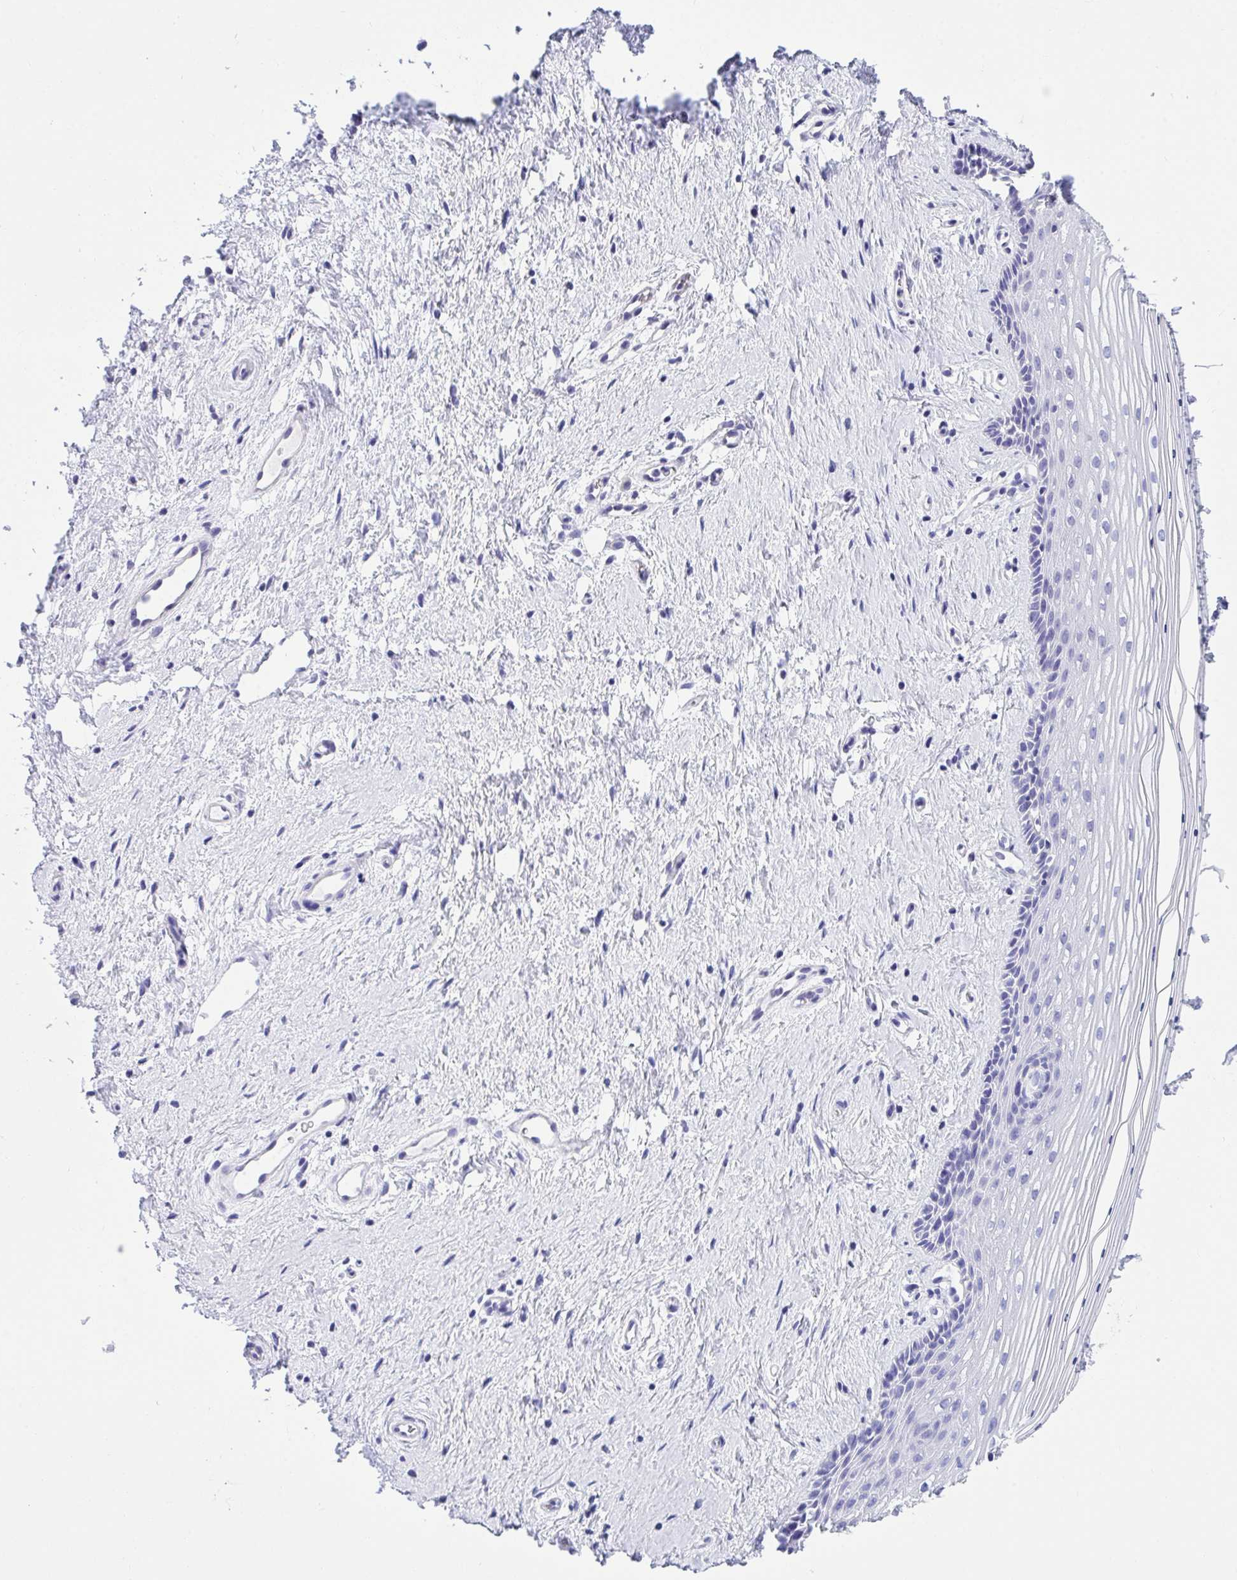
{"staining": {"intensity": "negative", "quantity": "none", "location": "none"}, "tissue": "vagina", "cell_type": "Squamous epithelial cells", "image_type": "normal", "snomed": [{"axis": "morphology", "description": "Normal tissue, NOS"}, {"axis": "topography", "description": "Vagina"}], "caption": "An image of vagina stained for a protein shows no brown staining in squamous epithelial cells. The staining was performed using DAB to visualize the protein expression in brown, while the nuclei were stained in blue with hematoxylin (Magnification: 20x).", "gene": "PPP1CA", "patient": {"sex": "female", "age": 42}}